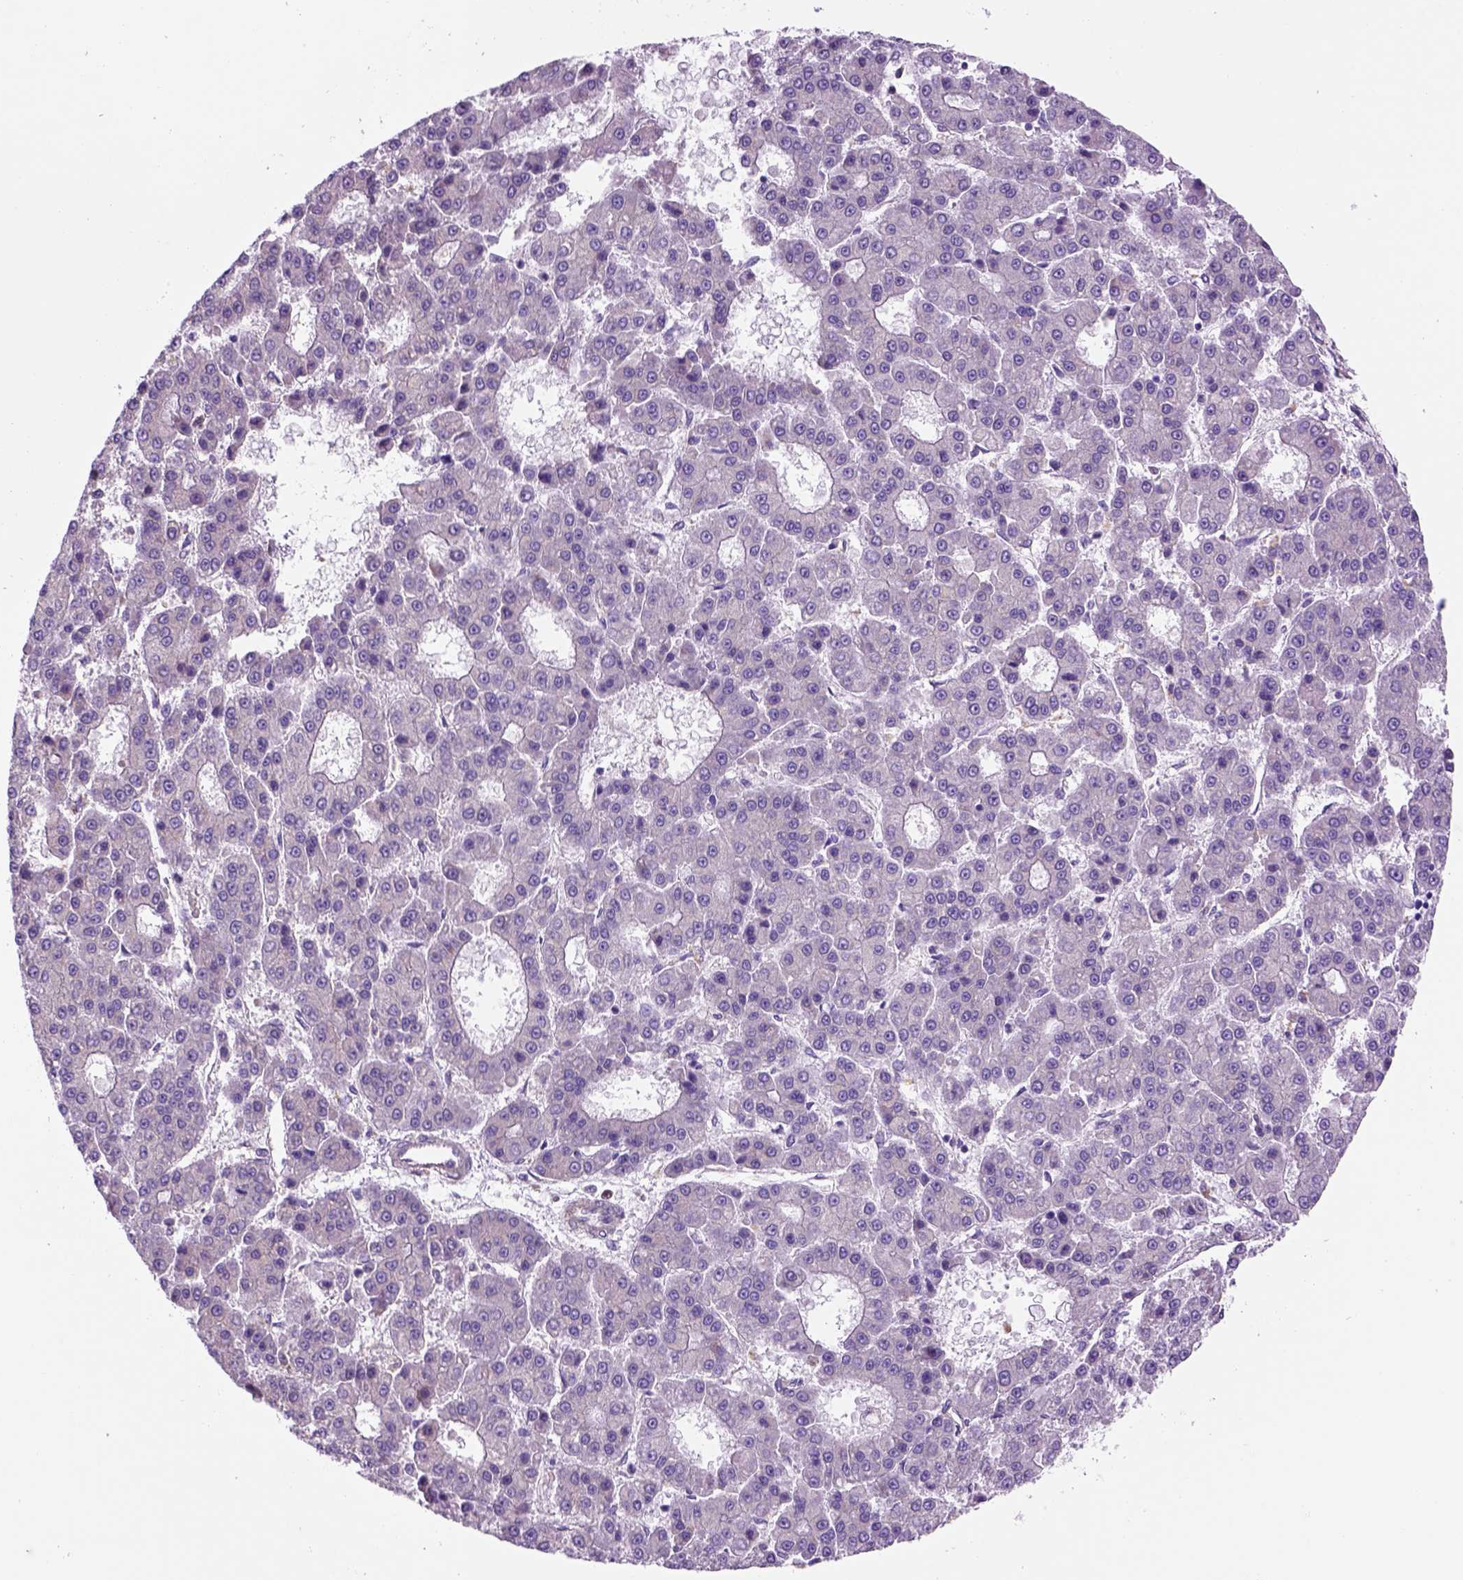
{"staining": {"intensity": "negative", "quantity": "none", "location": "none"}, "tissue": "liver cancer", "cell_type": "Tumor cells", "image_type": "cancer", "snomed": [{"axis": "morphology", "description": "Carcinoma, Hepatocellular, NOS"}, {"axis": "topography", "description": "Liver"}], "caption": "High power microscopy micrograph of an immunohistochemistry (IHC) image of liver cancer (hepatocellular carcinoma), revealing no significant staining in tumor cells. Brightfield microscopy of immunohistochemistry (IHC) stained with DAB (3,3'-diaminobenzidine) (brown) and hematoxylin (blue), captured at high magnification.", "gene": "PIAS3", "patient": {"sex": "male", "age": 70}}